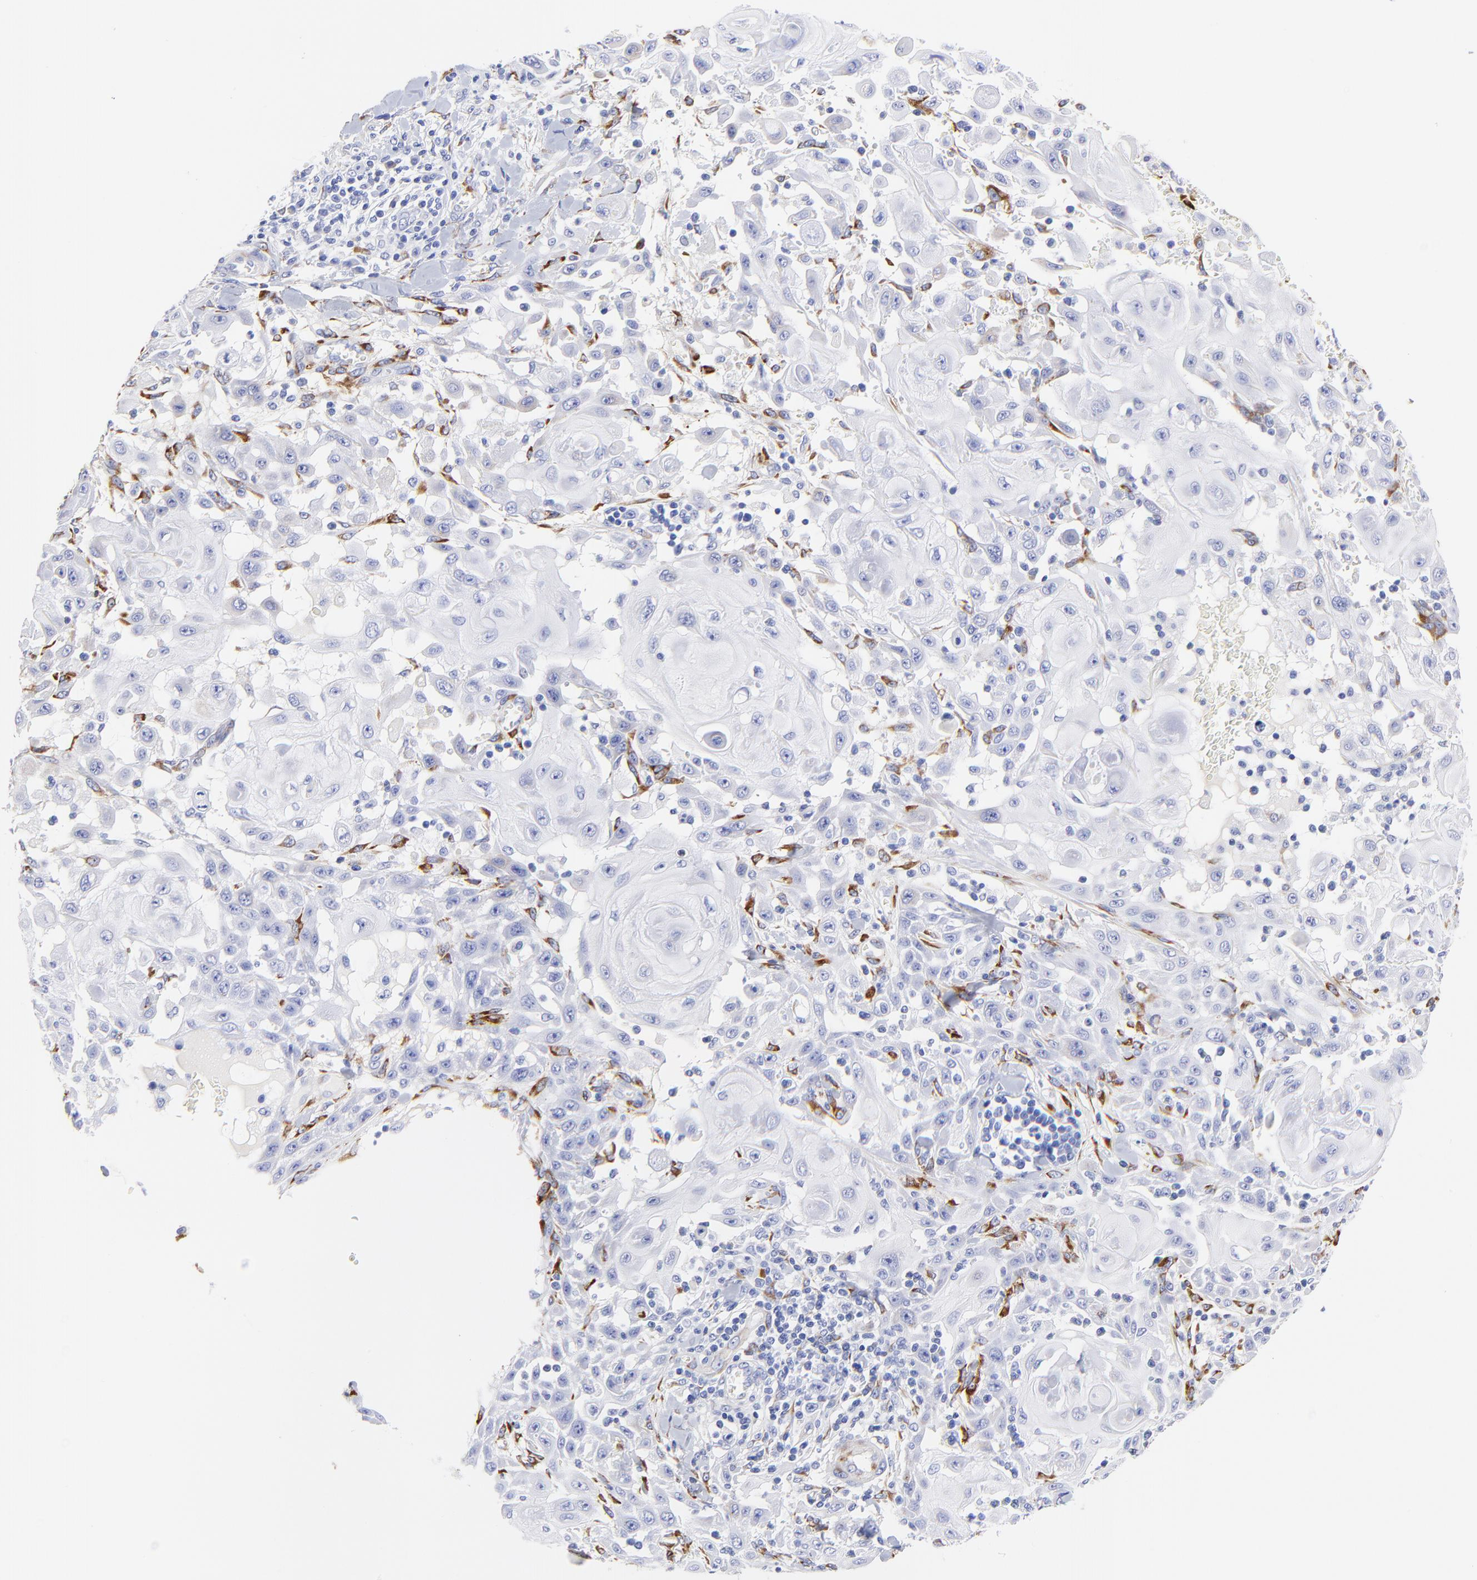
{"staining": {"intensity": "negative", "quantity": "none", "location": "none"}, "tissue": "skin cancer", "cell_type": "Tumor cells", "image_type": "cancer", "snomed": [{"axis": "morphology", "description": "Squamous cell carcinoma, NOS"}, {"axis": "topography", "description": "Skin"}], "caption": "IHC photomicrograph of neoplastic tissue: human skin squamous cell carcinoma stained with DAB shows no significant protein expression in tumor cells.", "gene": "C1QTNF6", "patient": {"sex": "male", "age": 24}}